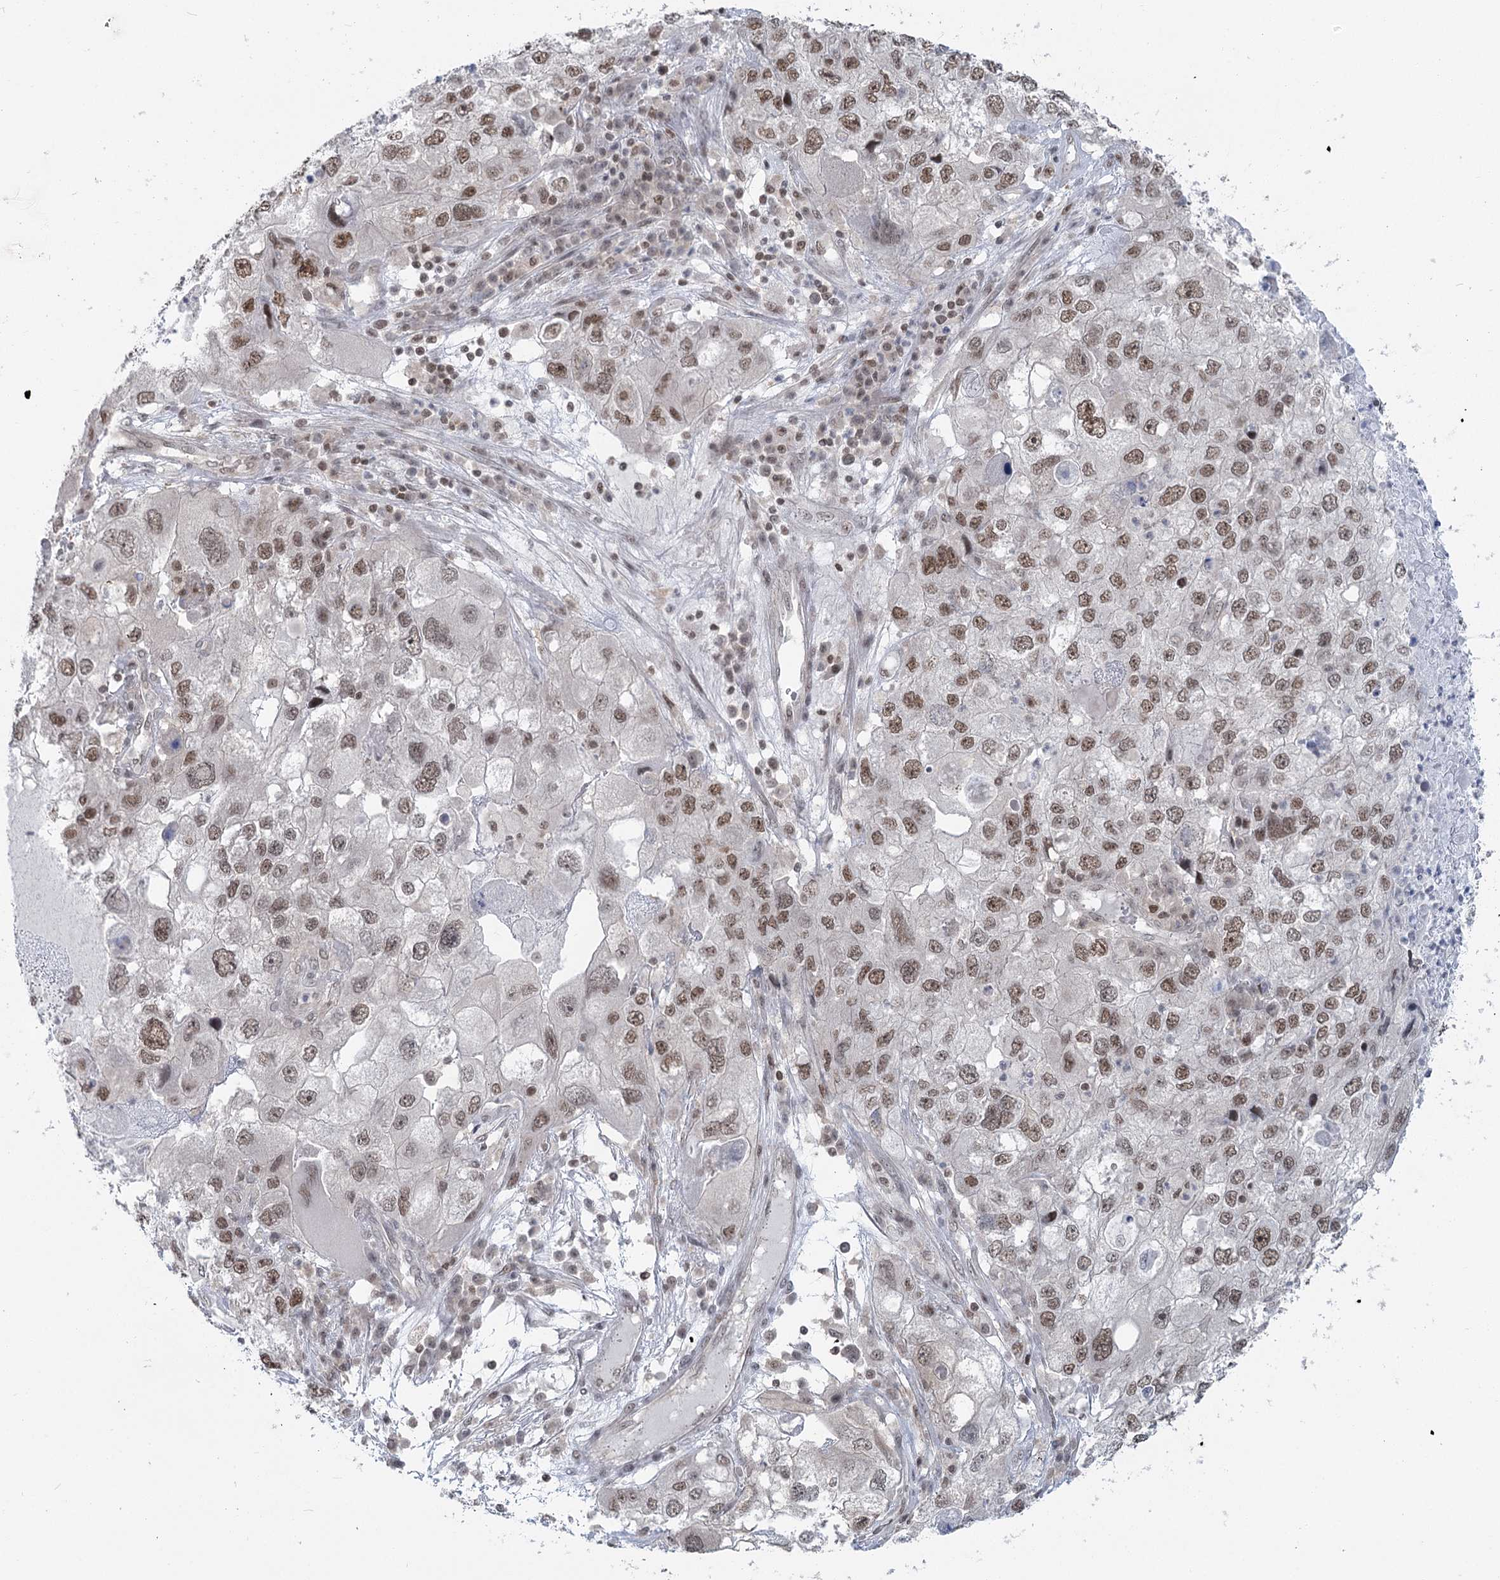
{"staining": {"intensity": "moderate", "quantity": ">75%", "location": "nuclear"}, "tissue": "endometrial cancer", "cell_type": "Tumor cells", "image_type": "cancer", "snomed": [{"axis": "morphology", "description": "Adenocarcinoma, NOS"}, {"axis": "topography", "description": "Endometrium"}], "caption": "The immunohistochemical stain highlights moderate nuclear positivity in tumor cells of adenocarcinoma (endometrial) tissue. (IHC, brightfield microscopy, high magnification).", "gene": "PDS5A", "patient": {"sex": "female", "age": 49}}